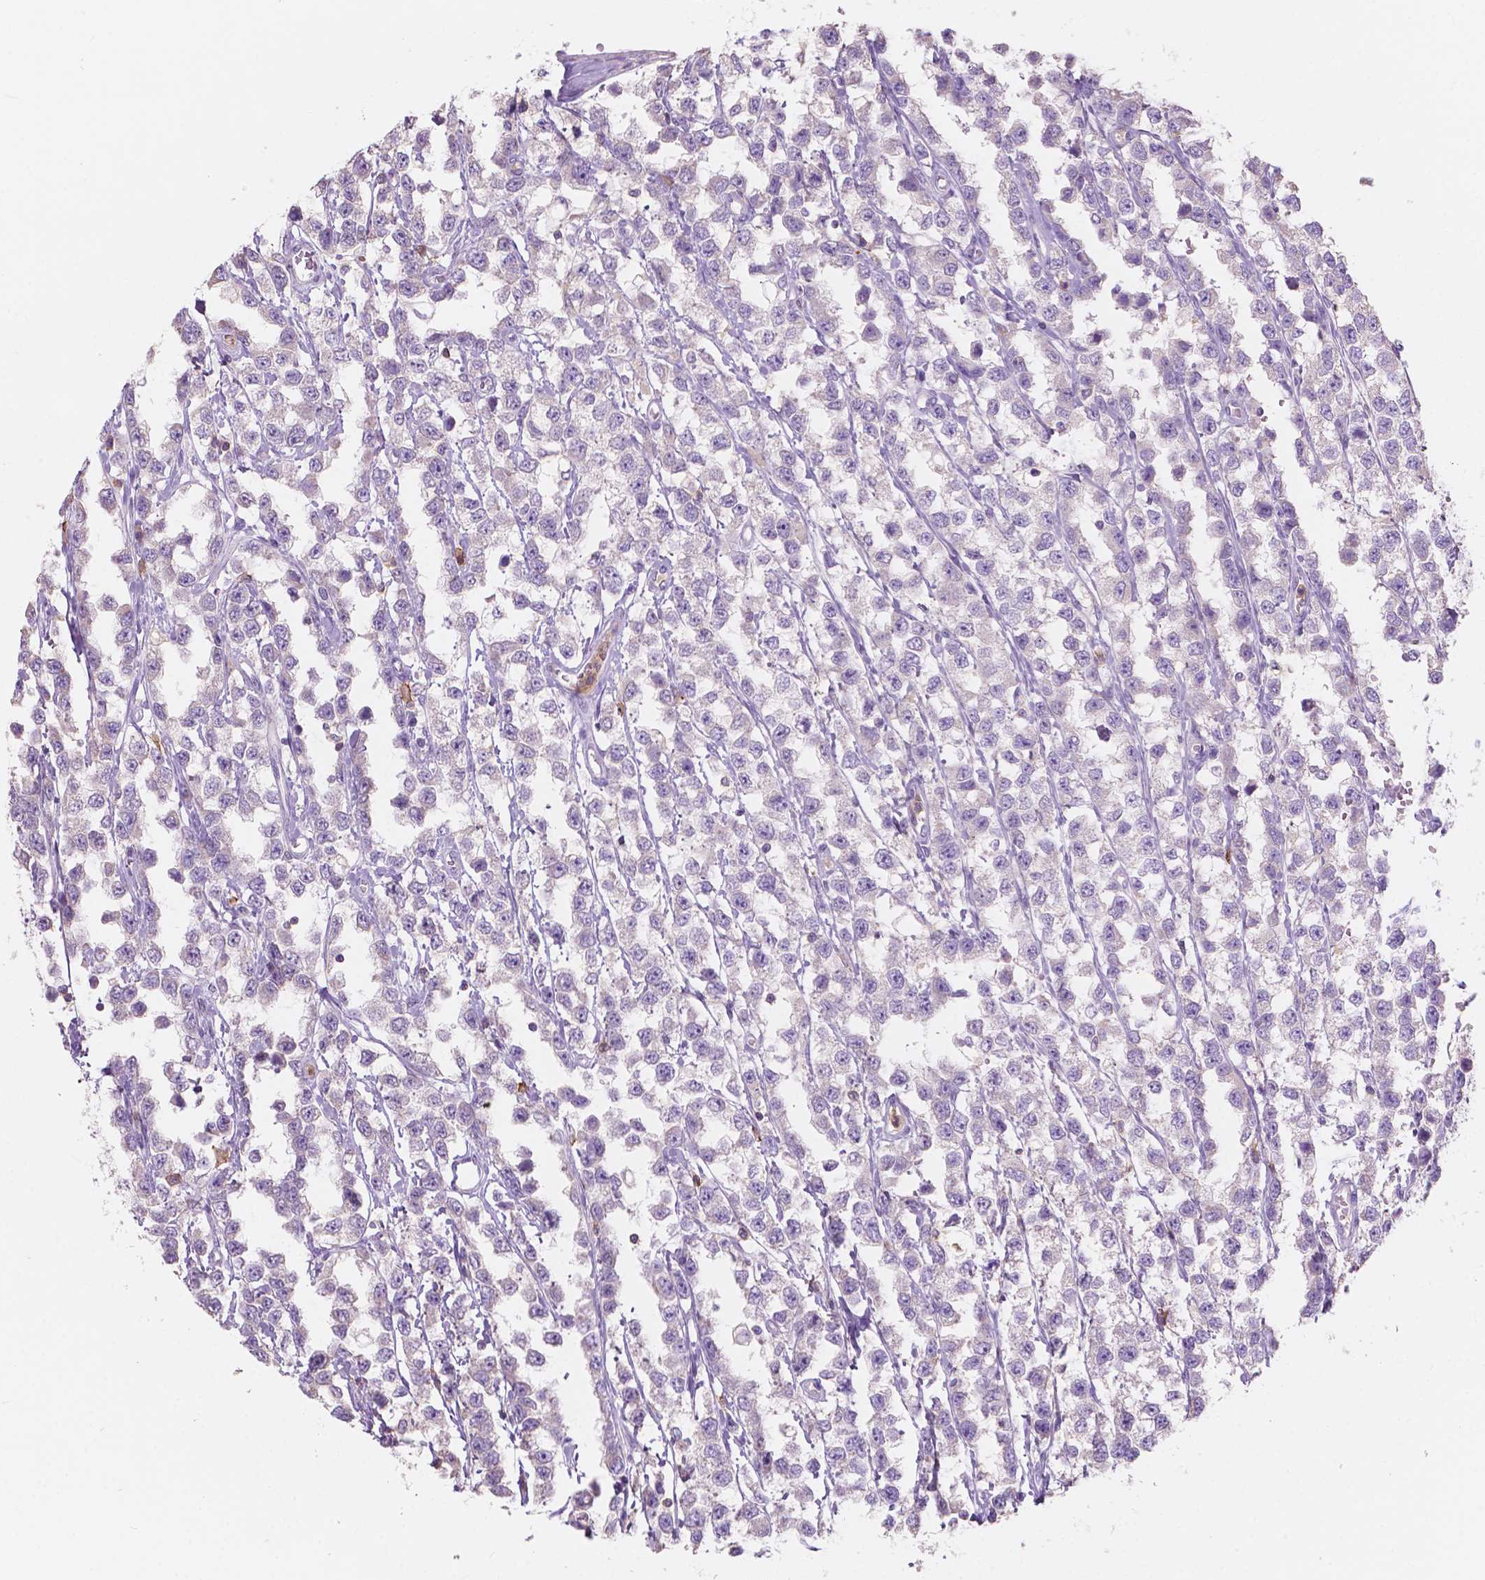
{"staining": {"intensity": "negative", "quantity": "none", "location": "none"}, "tissue": "testis cancer", "cell_type": "Tumor cells", "image_type": "cancer", "snomed": [{"axis": "morphology", "description": "Seminoma, NOS"}, {"axis": "topography", "description": "Testis"}], "caption": "An IHC histopathology image of testis seminoma is shown. There is no staining in tumor cells of testis seminoma.", "gene": "SEMA4A", "patient": {"sex": "male", "age": 34}}